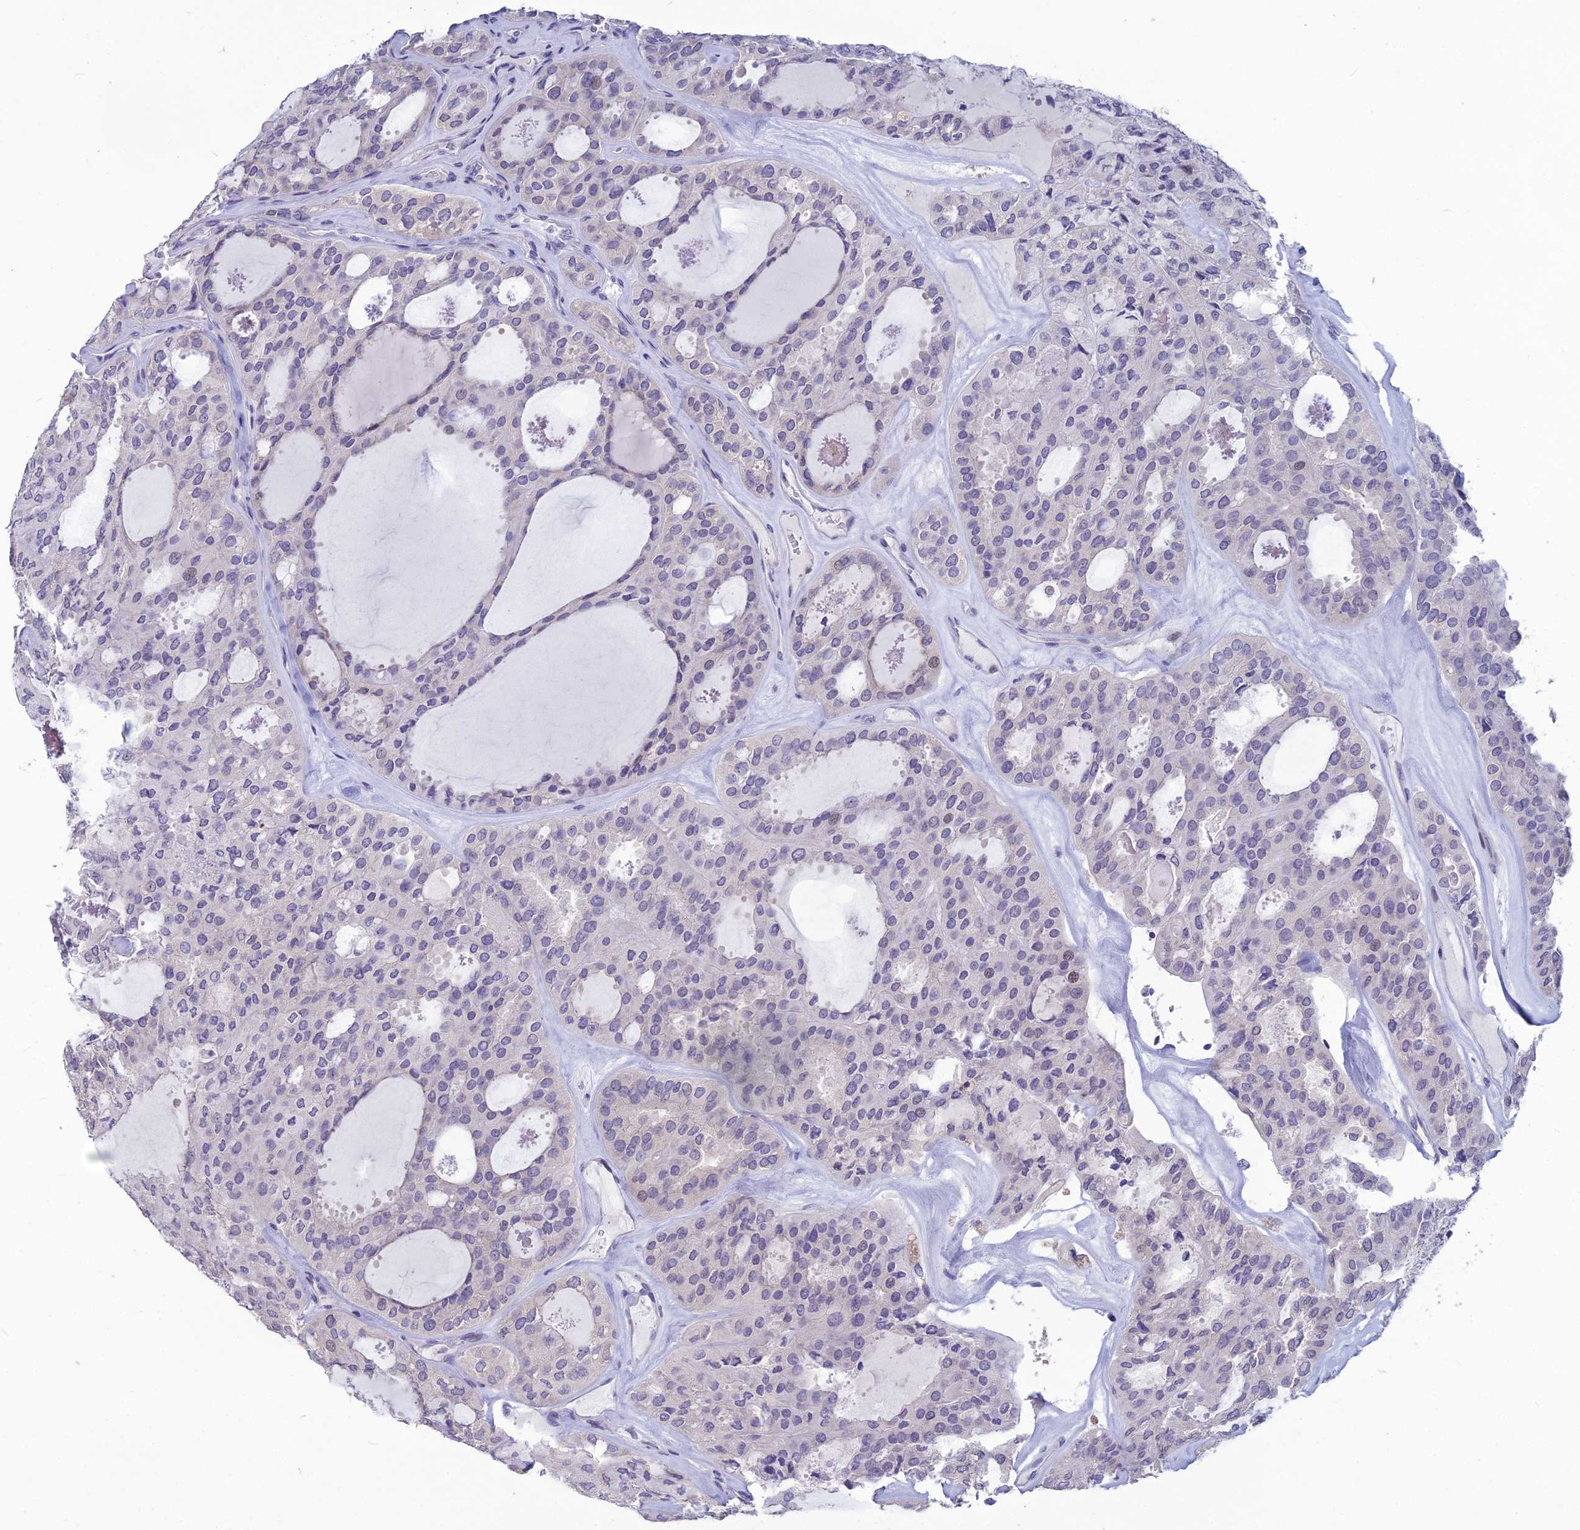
{"staining": {"intensity": "negative", "quantity": "none", "location": "none"}, "tissue": "thyroid cancer", "cell_type": "Tumor cells", "image_type": "cancer", "snomed": [{"axis": "morphology", "description": "Follicular adenoma carcinoma, NOS"}, {"axis": "topography", "description": "Thyroid gland"}], "caption": "This image is of thyroid cancer stained with immunohistochemistry to label a protein in brown with the nuclei are counter-stained blue. There is no expression in tumor cells.", "gene": "TMEM134", "patient": {"sex": "male", "age": 75}}